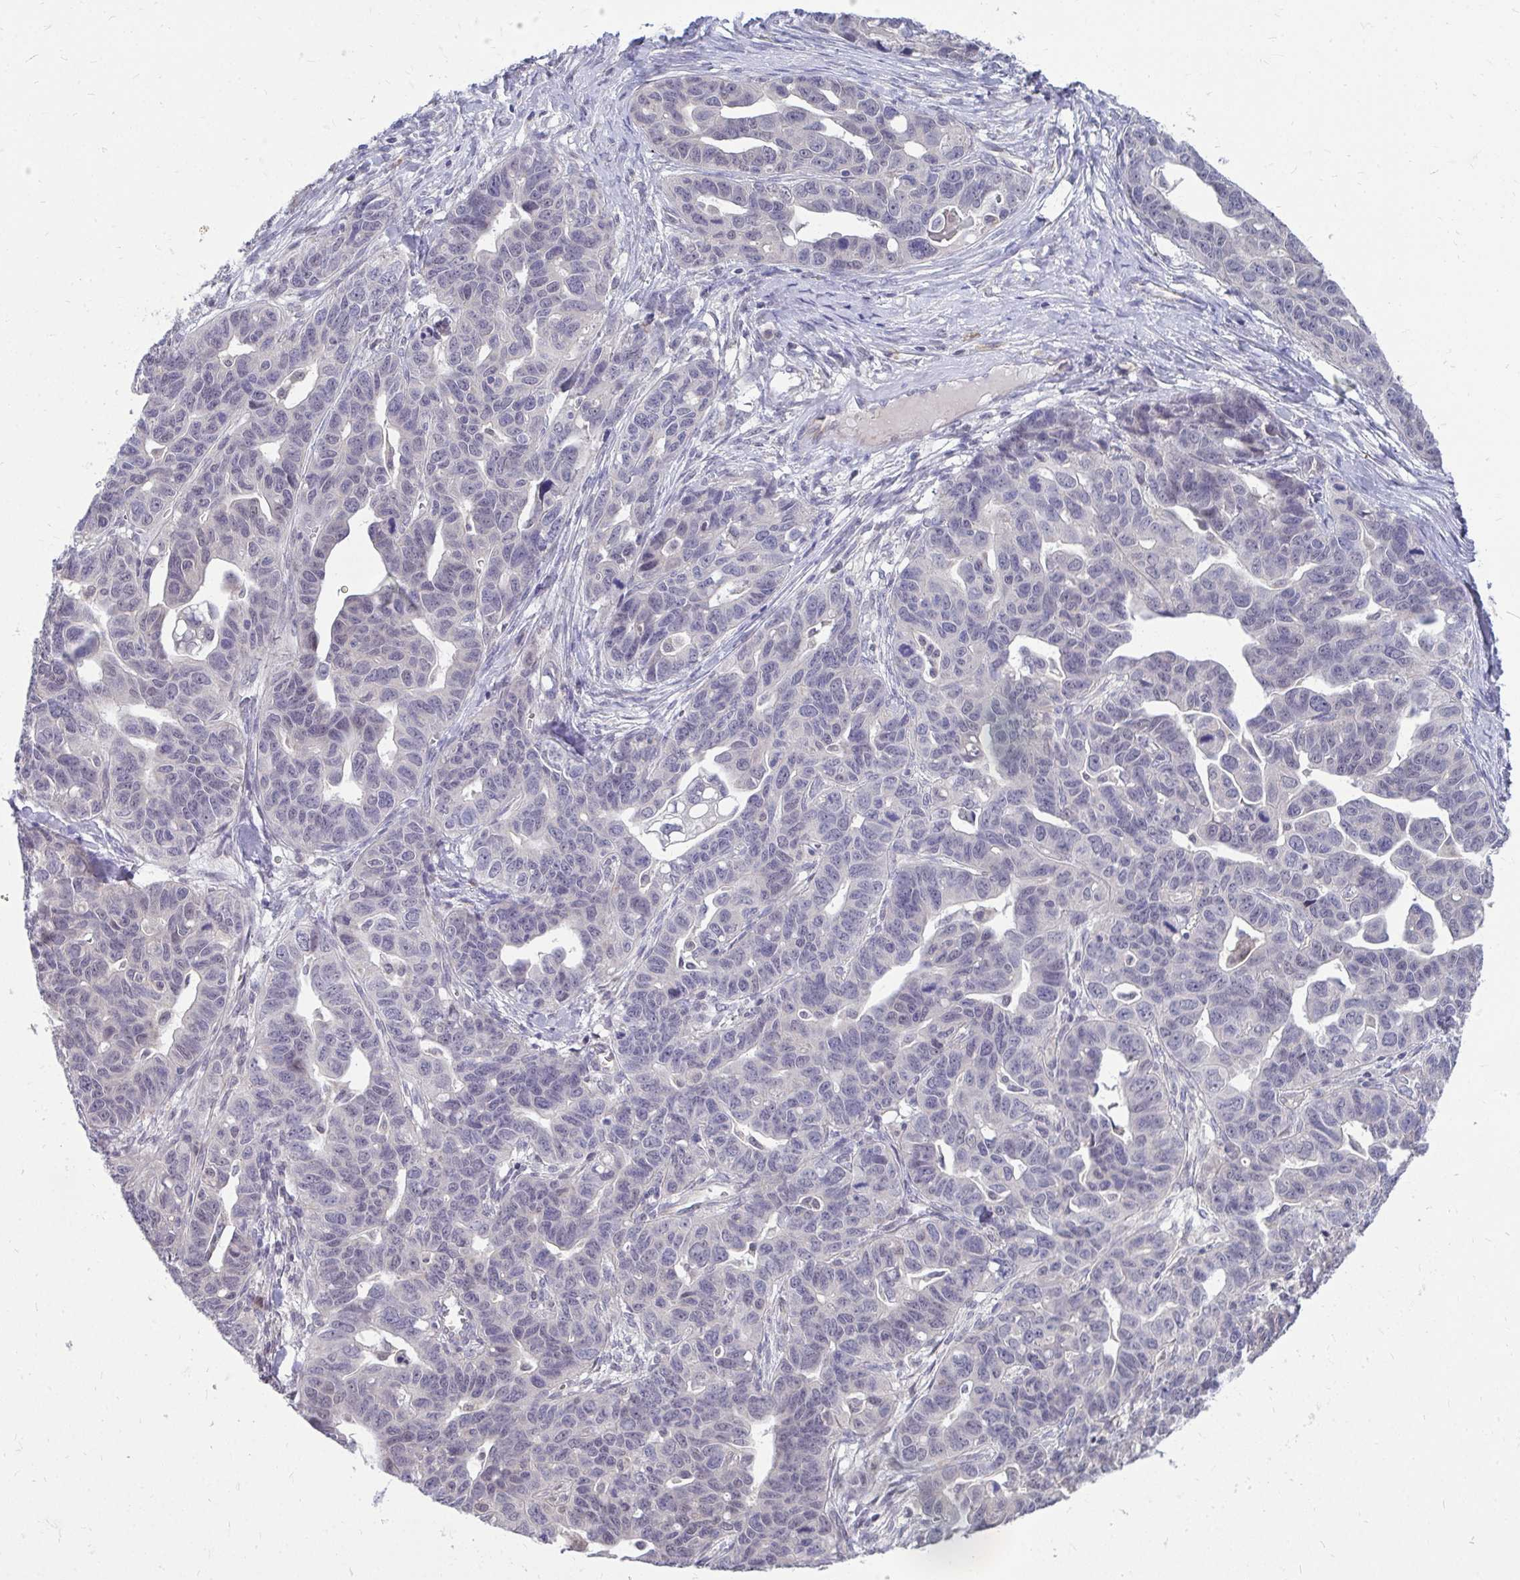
{"staining": {"intensity": "negative", "quantity": "none", "location": "none"}, "tissue": "ovarian cancer", "cell_type": "Tumor cells", "image_type": "cancer", "snomed": [{"axis": "morphology", "description": "Cystadenocarcinoma, serous, NOS"}, {"axis": "topography", "description": "Ovary"}], "caption": "Immunohistochemistry photomicrograph of human serous cystadenocarcinoma (ovarian) stained for a protein (brown), which demonstrates no positivity in tumor cells.", "gene": "MROH8", "patient": {"sex": "female", "age": 69}}